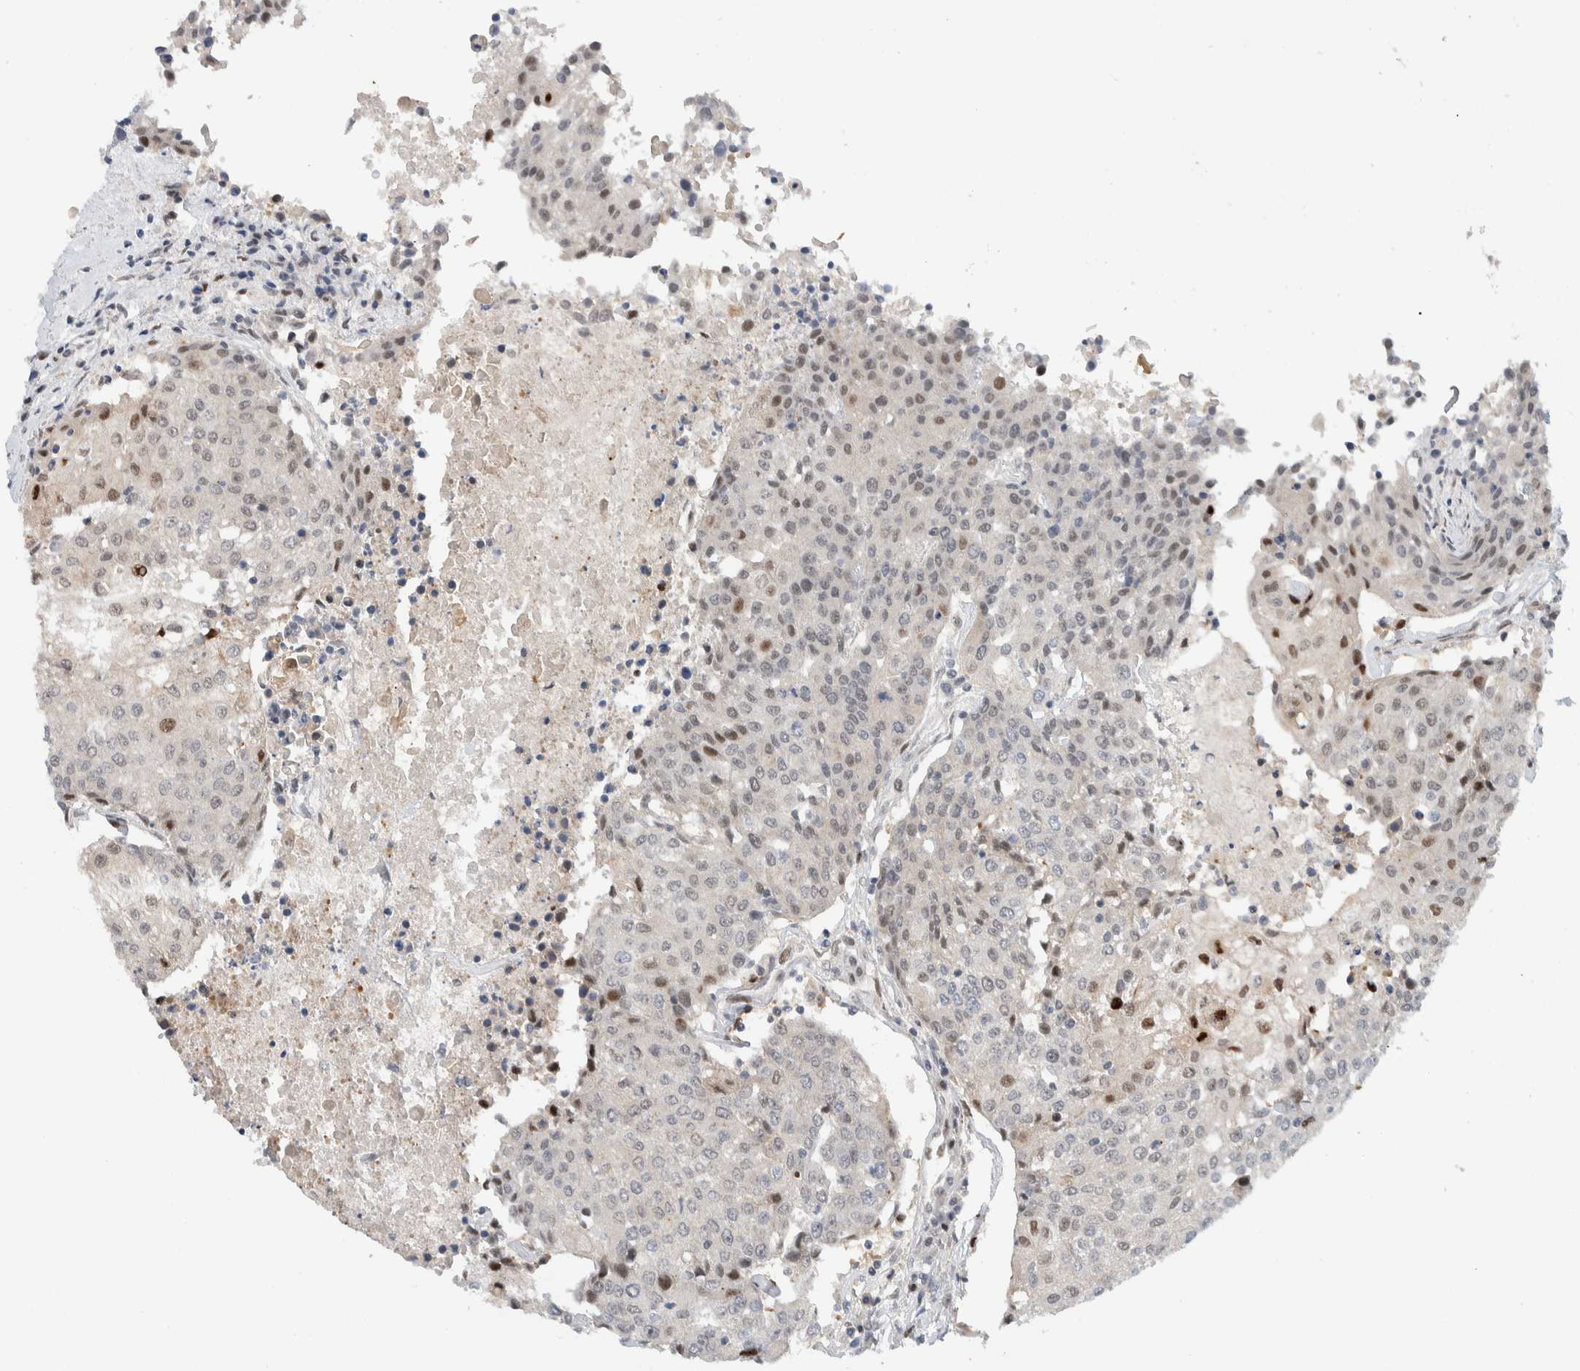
{"staining": {"intensity": "strong", "quantity": "<25%", "location": "nuclear"}, "tissue": "urothelial cancer", "cell_type": "Tumor cells", "image_type": "cancer", "snomed": [{"axis": "morphology", "description": "Urothelial carcinoma, High grade"}, {"axis": "topography", "description": "Urinary bladder"}], "caption": "Urothelial cancer stained with DAB (3,3'-diaminobenzidine) IHC reveals medium levels of strong nuclear staining in about <25% of tumor cells. (DAB (3,3'-diaminobenzidine) IHC, brown staining for protein, blue staining for nuclei).", "gene": "NCR3LG1", "patient": {"sex": "female", "age": 85}}